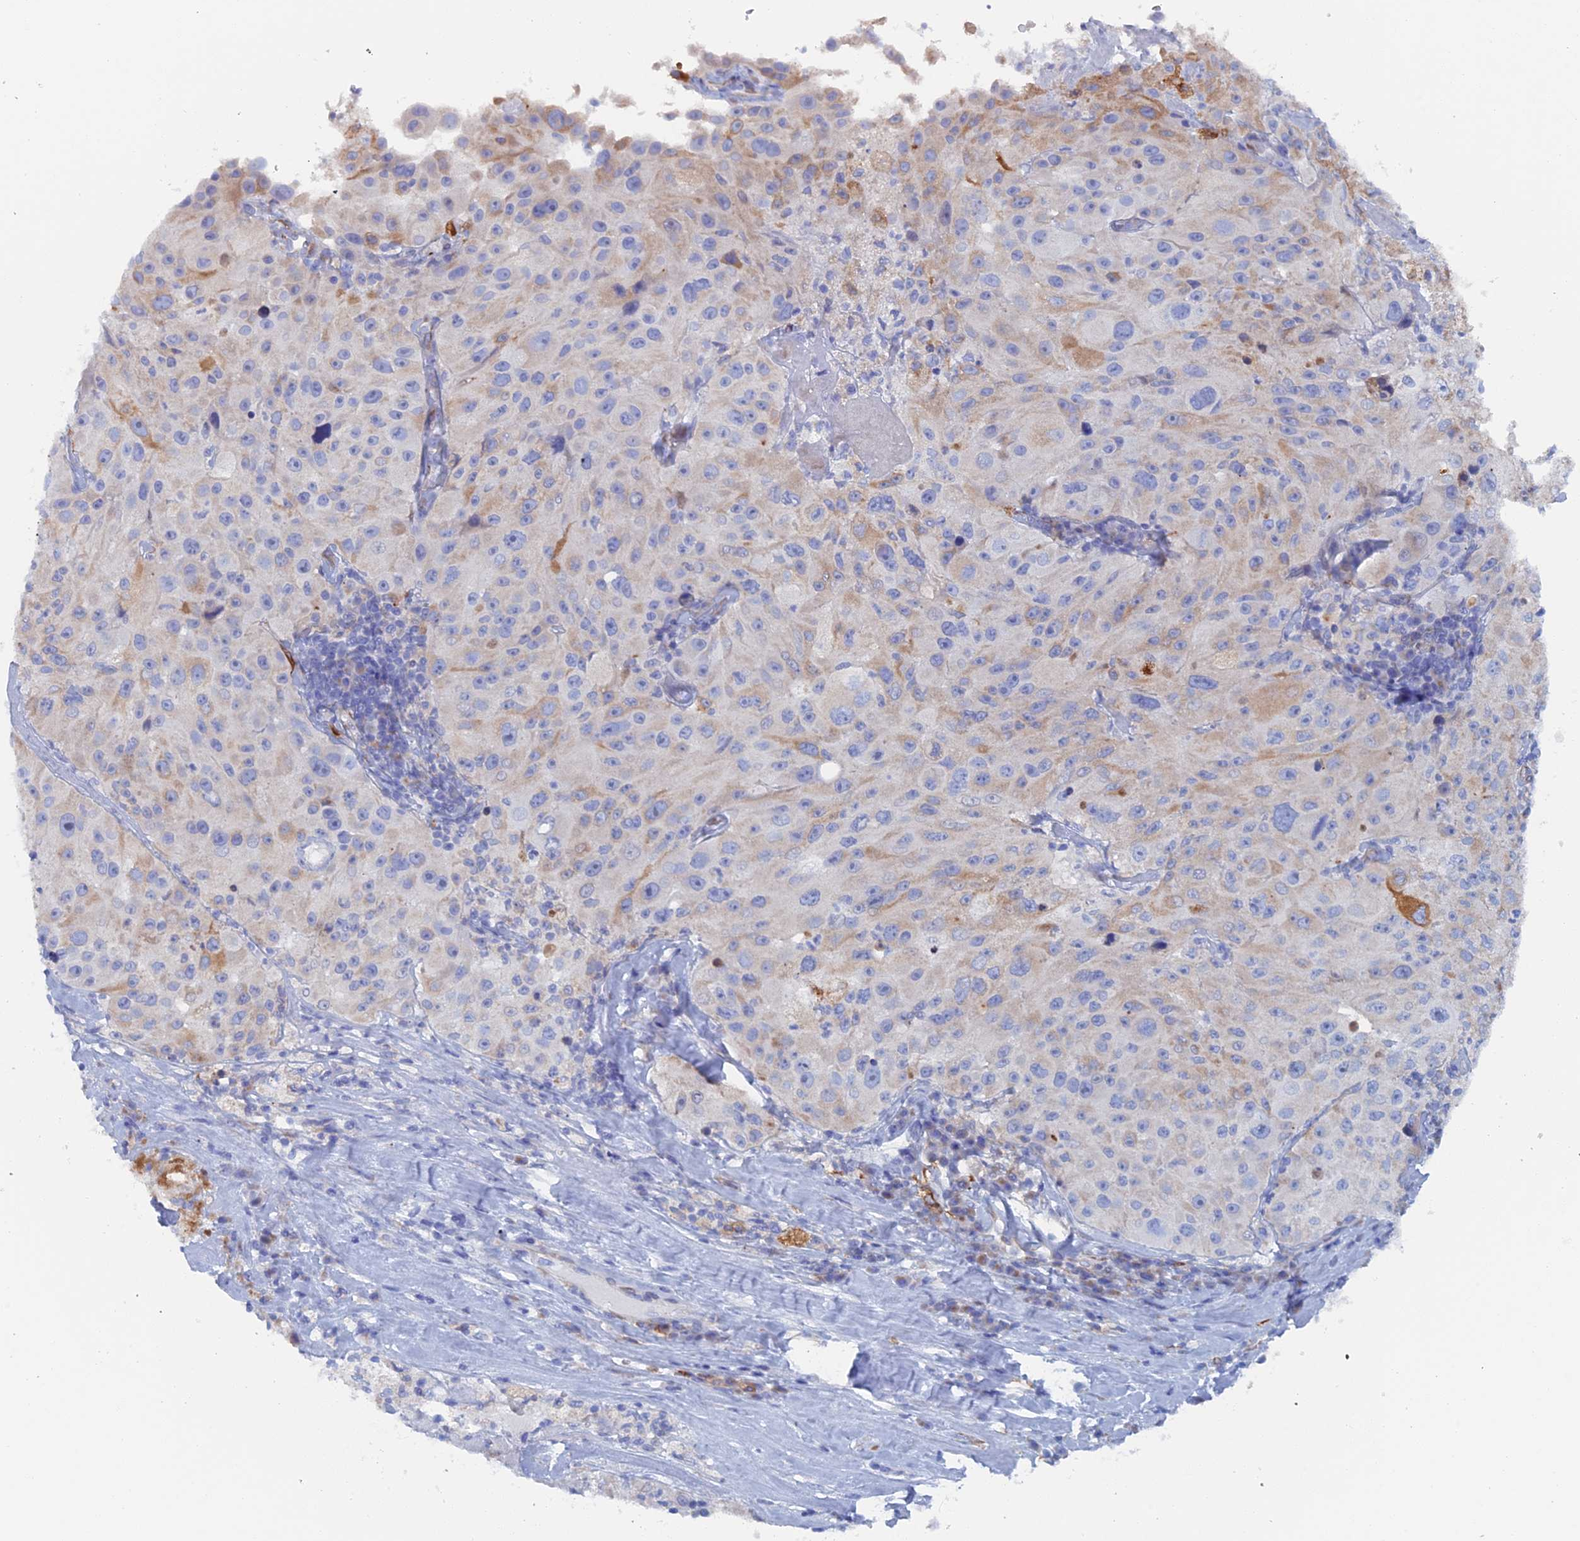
{"staining": {"intensity": "moderate", "quantity": "<25%", "location": "cytoplasmic/membranous"}, "tissue": "melanoma", "cell_type": "Tumor cells", "image_type": "cancer", "snomed": [{"axis": "morphology", "description": "Malignant melanoma, Metastatic site"}, {"axis": "topography", "description": "Lymph node"}], "caption": "A histopathology image of human malignant melanoma (metastatic site) stained for a protein reveals moderate cytoplasmic/membranous brown staining in tumor cells.", "gene": "COG7", "patient": {"sex": "male", "age": 62}}